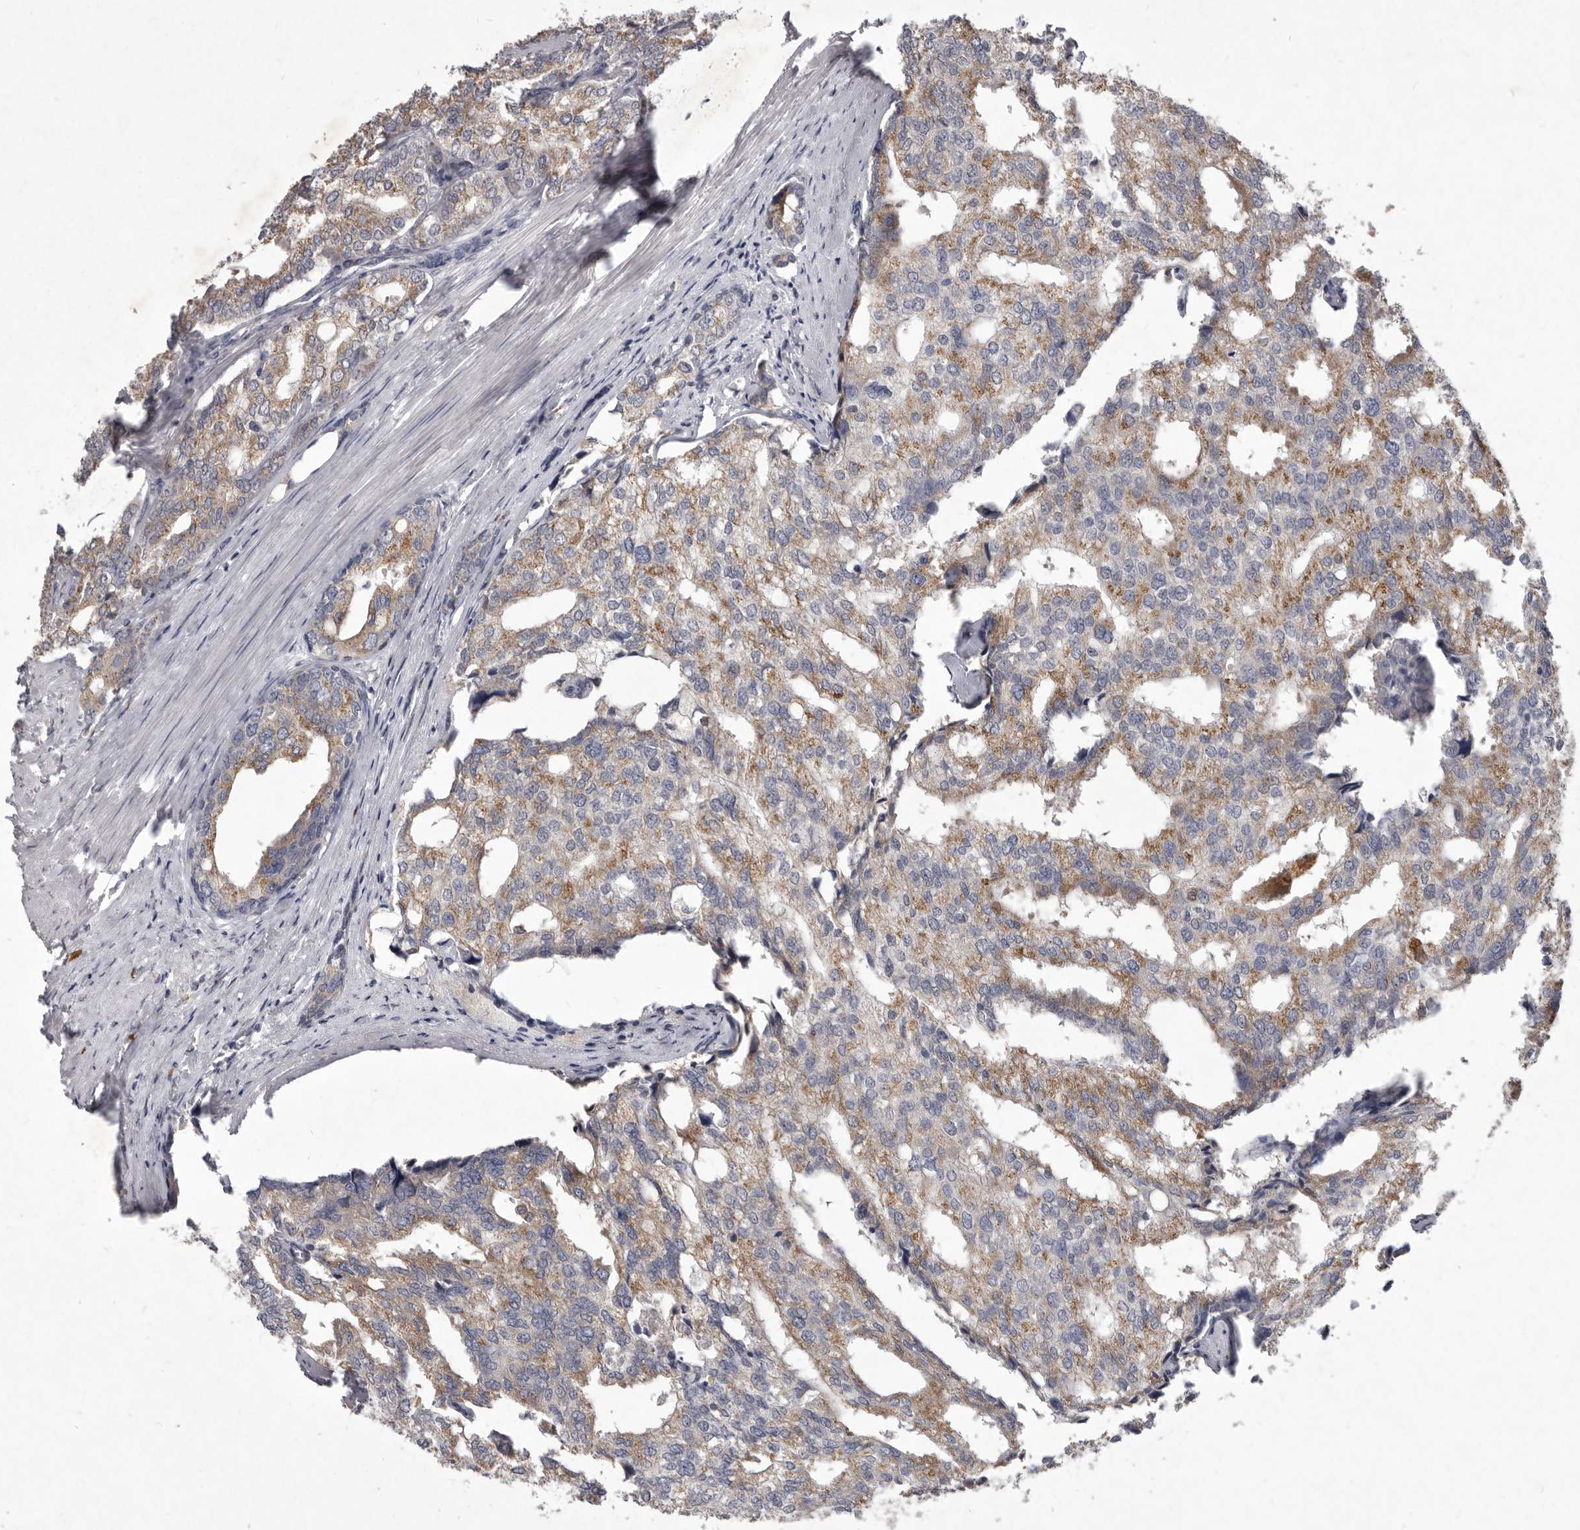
{"staining": {"intensity": "moderate", "quantity": "25%-75%", "location": "cytoplasmic/membranous"}, "tissue": "prostate cancer", "cell_type": "Tumor cells", "image_type": "cancer", "snomed": [{"axis": "morphology", "description": "Adenocarcinoma, High grade"}, {"axis": "topography", "description": "Prostate"}], "caption": "A brown stain shows moderate cytoplasmic/membranous positivity of a protein in prostate cancer tumor cells.", "gene": "P2RX6", "patient": {"sex": "male", "age": 50}}